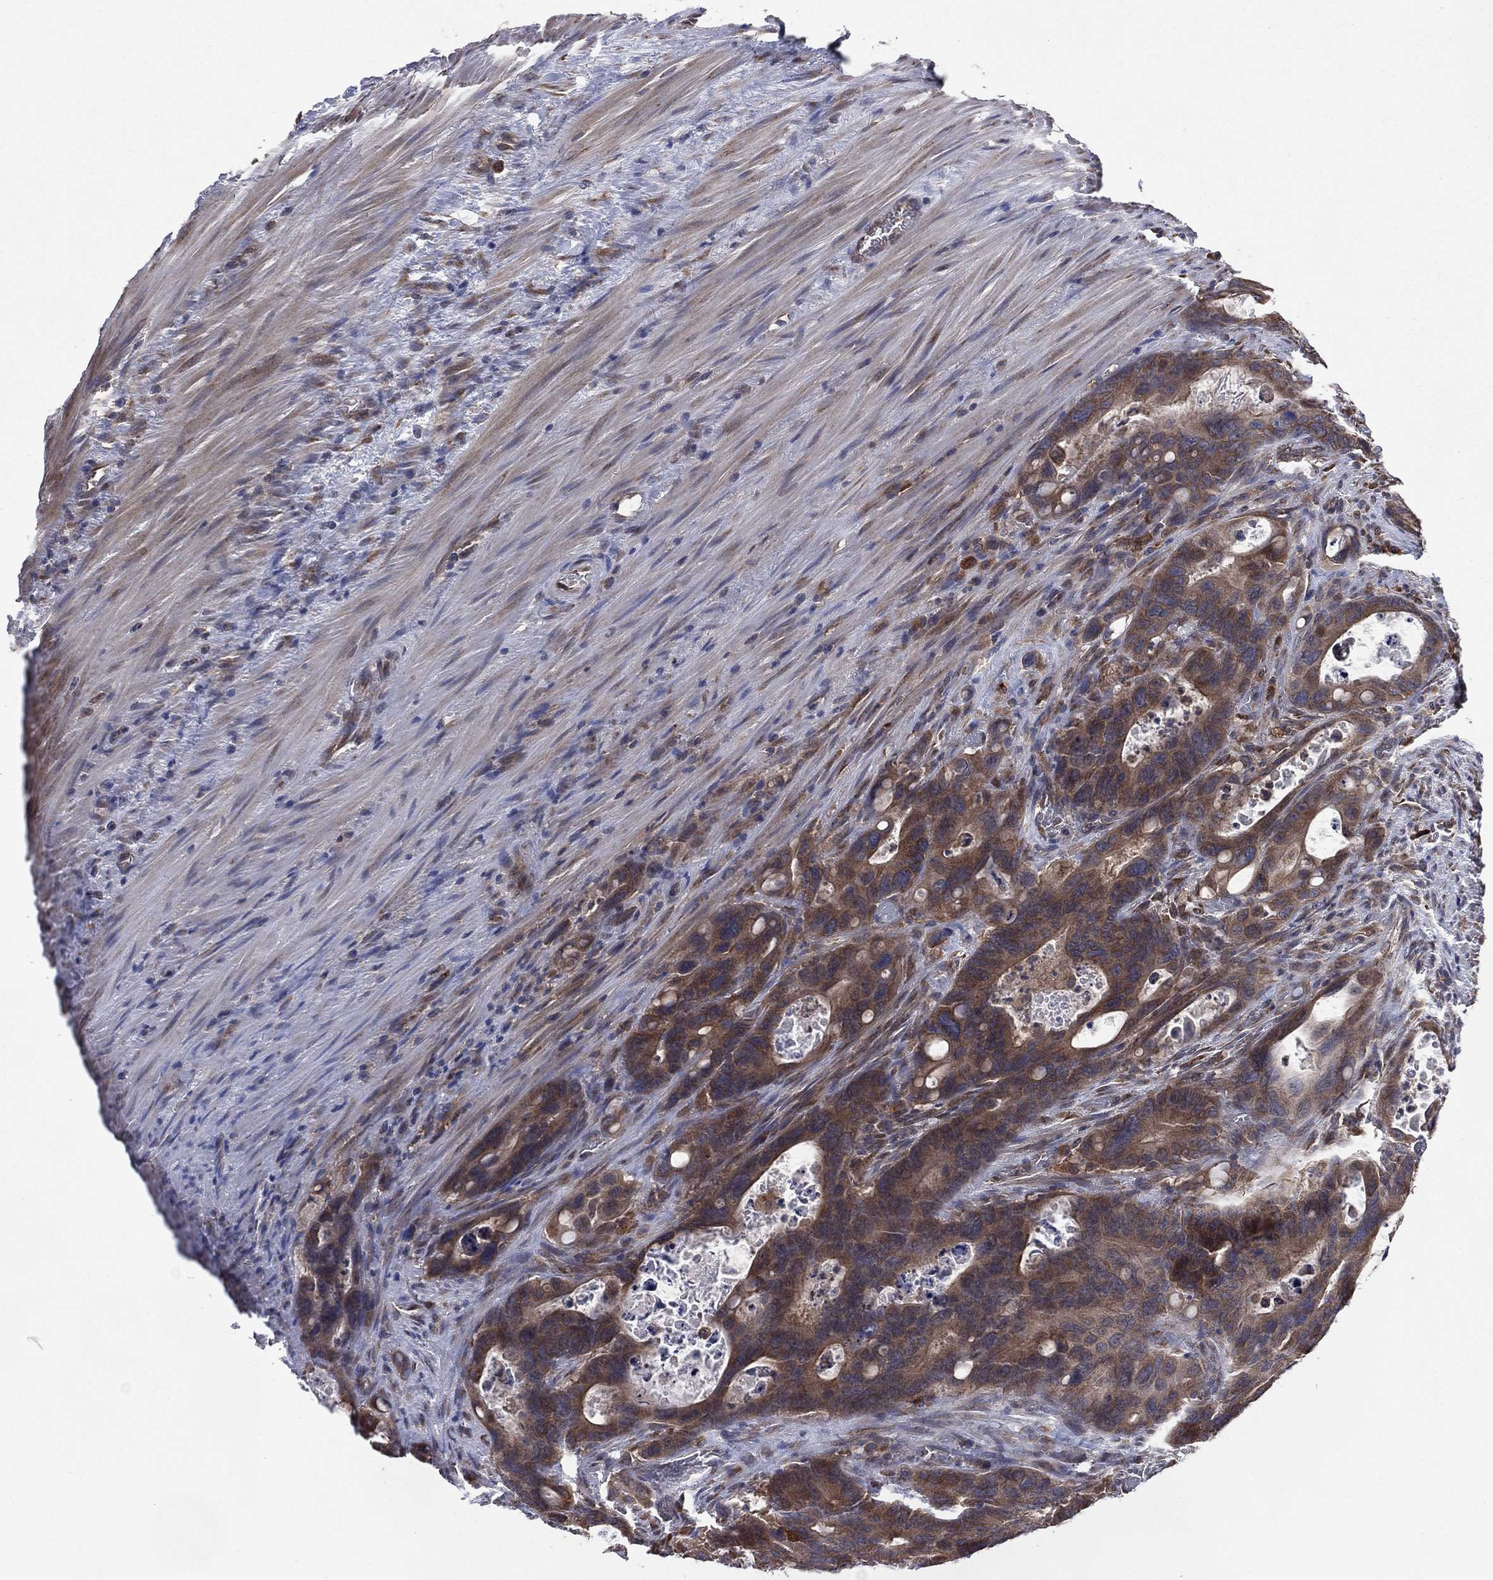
{"staining": {"intensity": "moderate", "quantity": "25%-75%", "location": "cytoplasmic/membranous"}, "tissue": "colorectal cancer", "cell_type": "Tumor cells", "image_type": "cancer", "snomed": [{"axis": "morphology", "description": "Adenocarcinoma, NOS"}, {"axis": "topography", "description": "Rectum"}], "caption": "IHC histopathology image of human adenocarcinoma (colorectal) stained for a protein (brown), which displays medium levels of moderate cytoplasmic/membranous staining in approximately 25%-75% of tumor cells.", "gene": "C2orf76", "patient": {"sex": "male", "age": 64}}